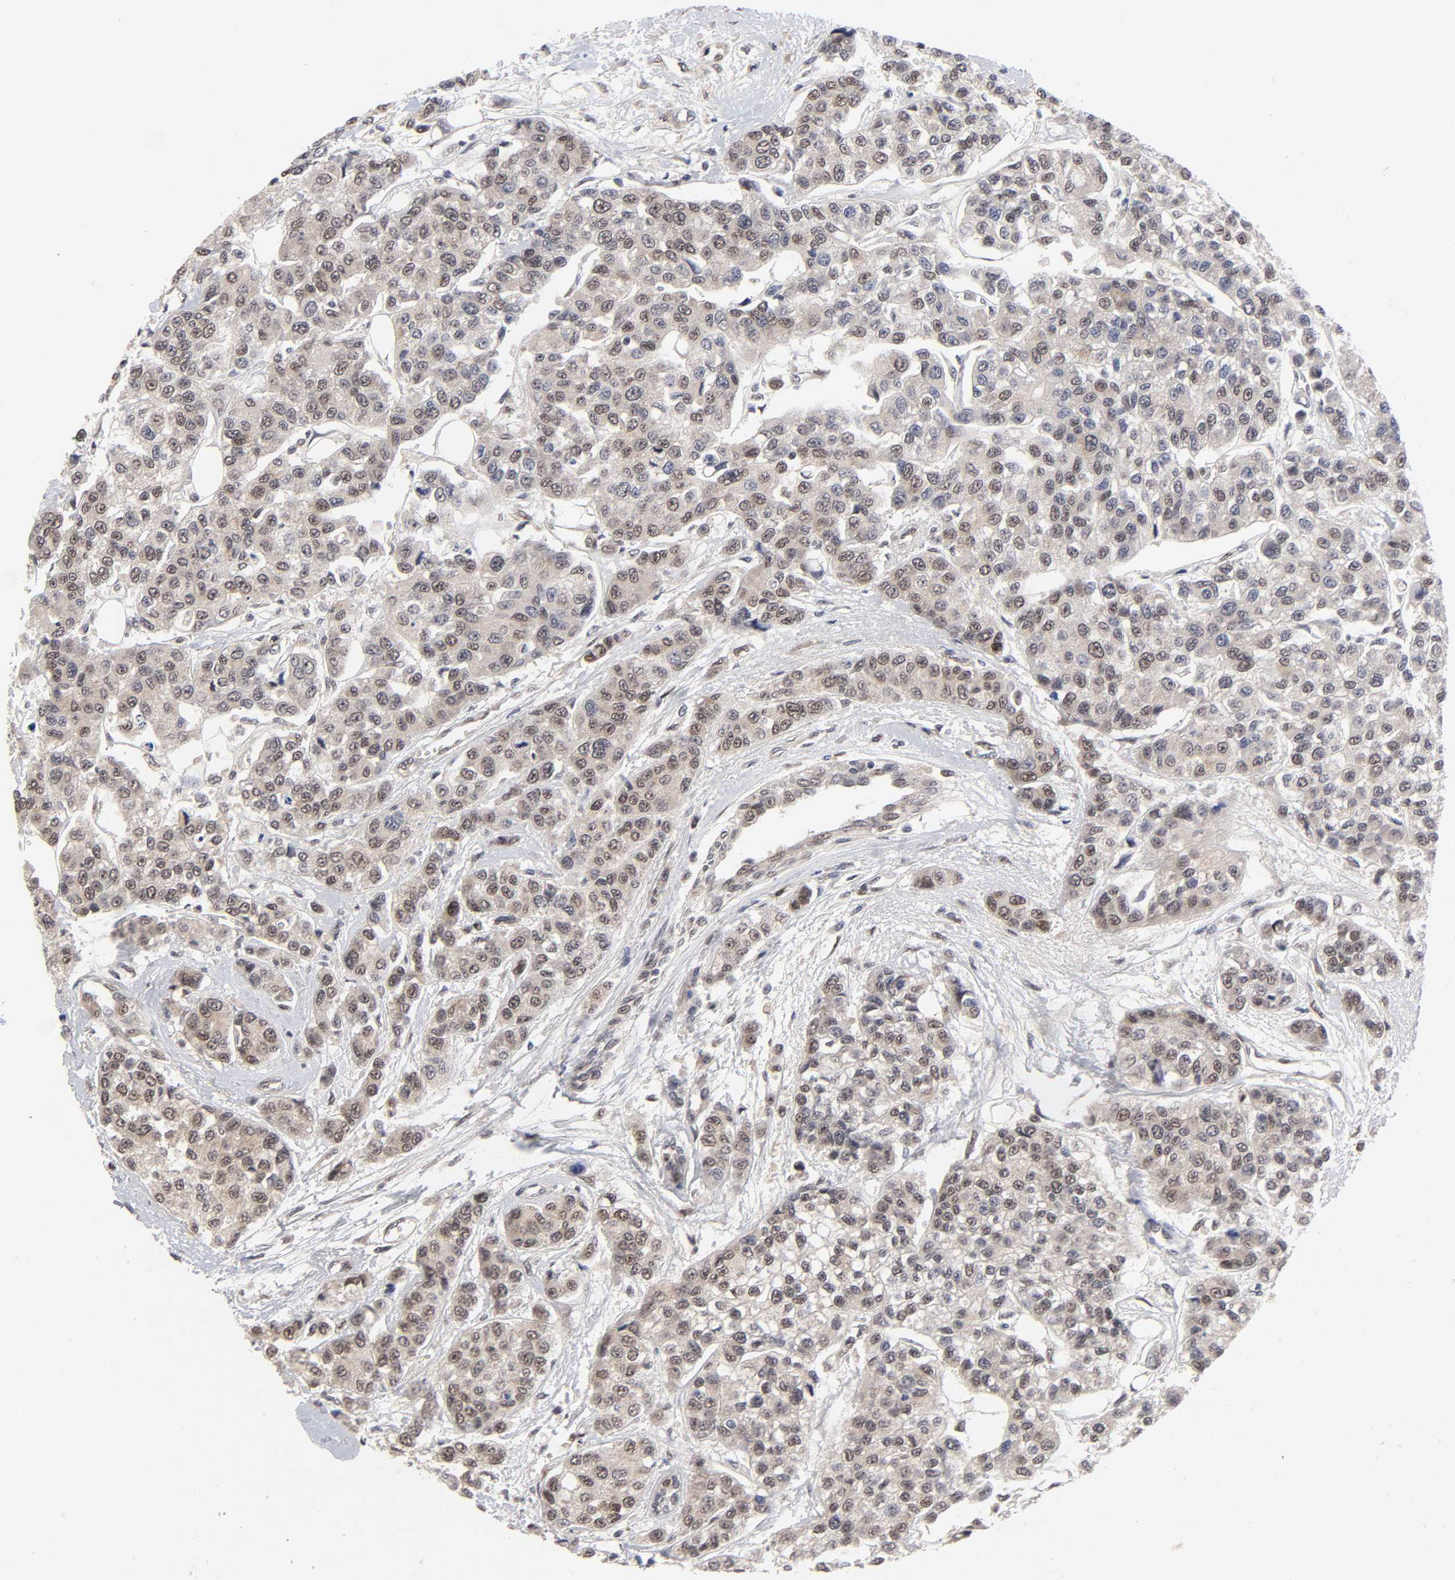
{"staining": {"intensity": "moderate", "quantity": ">75%", "location": "cytoplasmic/membranous,nuclear"}, "tissue": "breast cancer", "cell_type": "Tumor cells", "image_type": "cancer", "snomed": [{"axis": "morphology", "description": "Duct carcinoma"}, {"axis": "topography", "description": "Breast"}], "caption": "DAB (3,3'-diaminobenzidine) immunohistochemical staining of infiltrating ductal carcinoma (breast) reveals moderate cytoplasmic/membranous and nuclear protein expression in about >75% of tumor cells.", "gene": "EP300", "patient": {"sex": "female", "age": 51}}